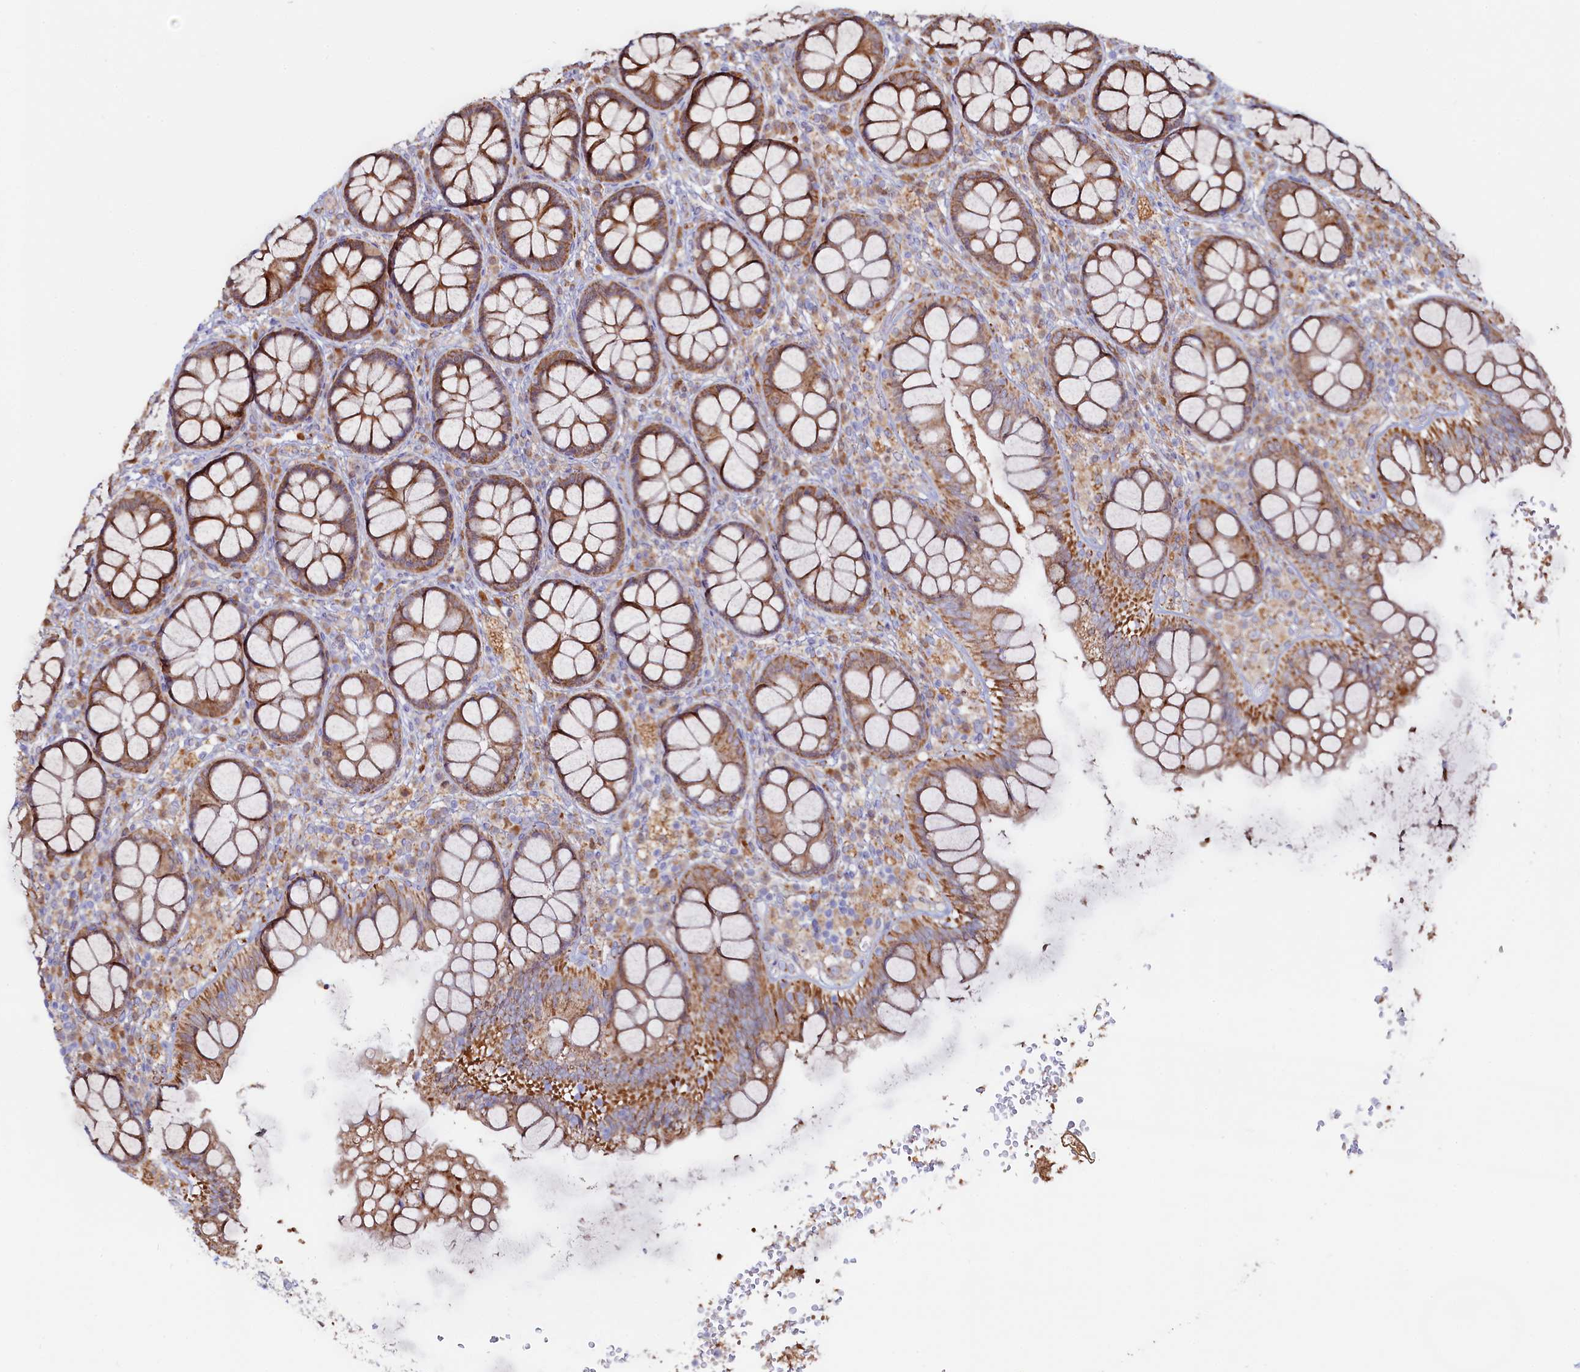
{"staining": {"intensity": "moderate", "quantity": ">75%", "location": "cytoplasmic/membranous"}, "tissue": "rectum", "cell_type": "Glandular cells", "image_type": "normal", "snomed": [{"axis": "morphology", "description": "Normal tissue, NOS"}, {"axis": "topography", "description": "Rectum"}], "caption": "High-power microscopy captured an immunohistochemistry histopathology image of normal rectum, revealing moderate cytoplasmic/membranous expression in approximately >75% of glandular cells.", "gene": "ASTE1", "patient": {"sex": "male", "age": 83}}